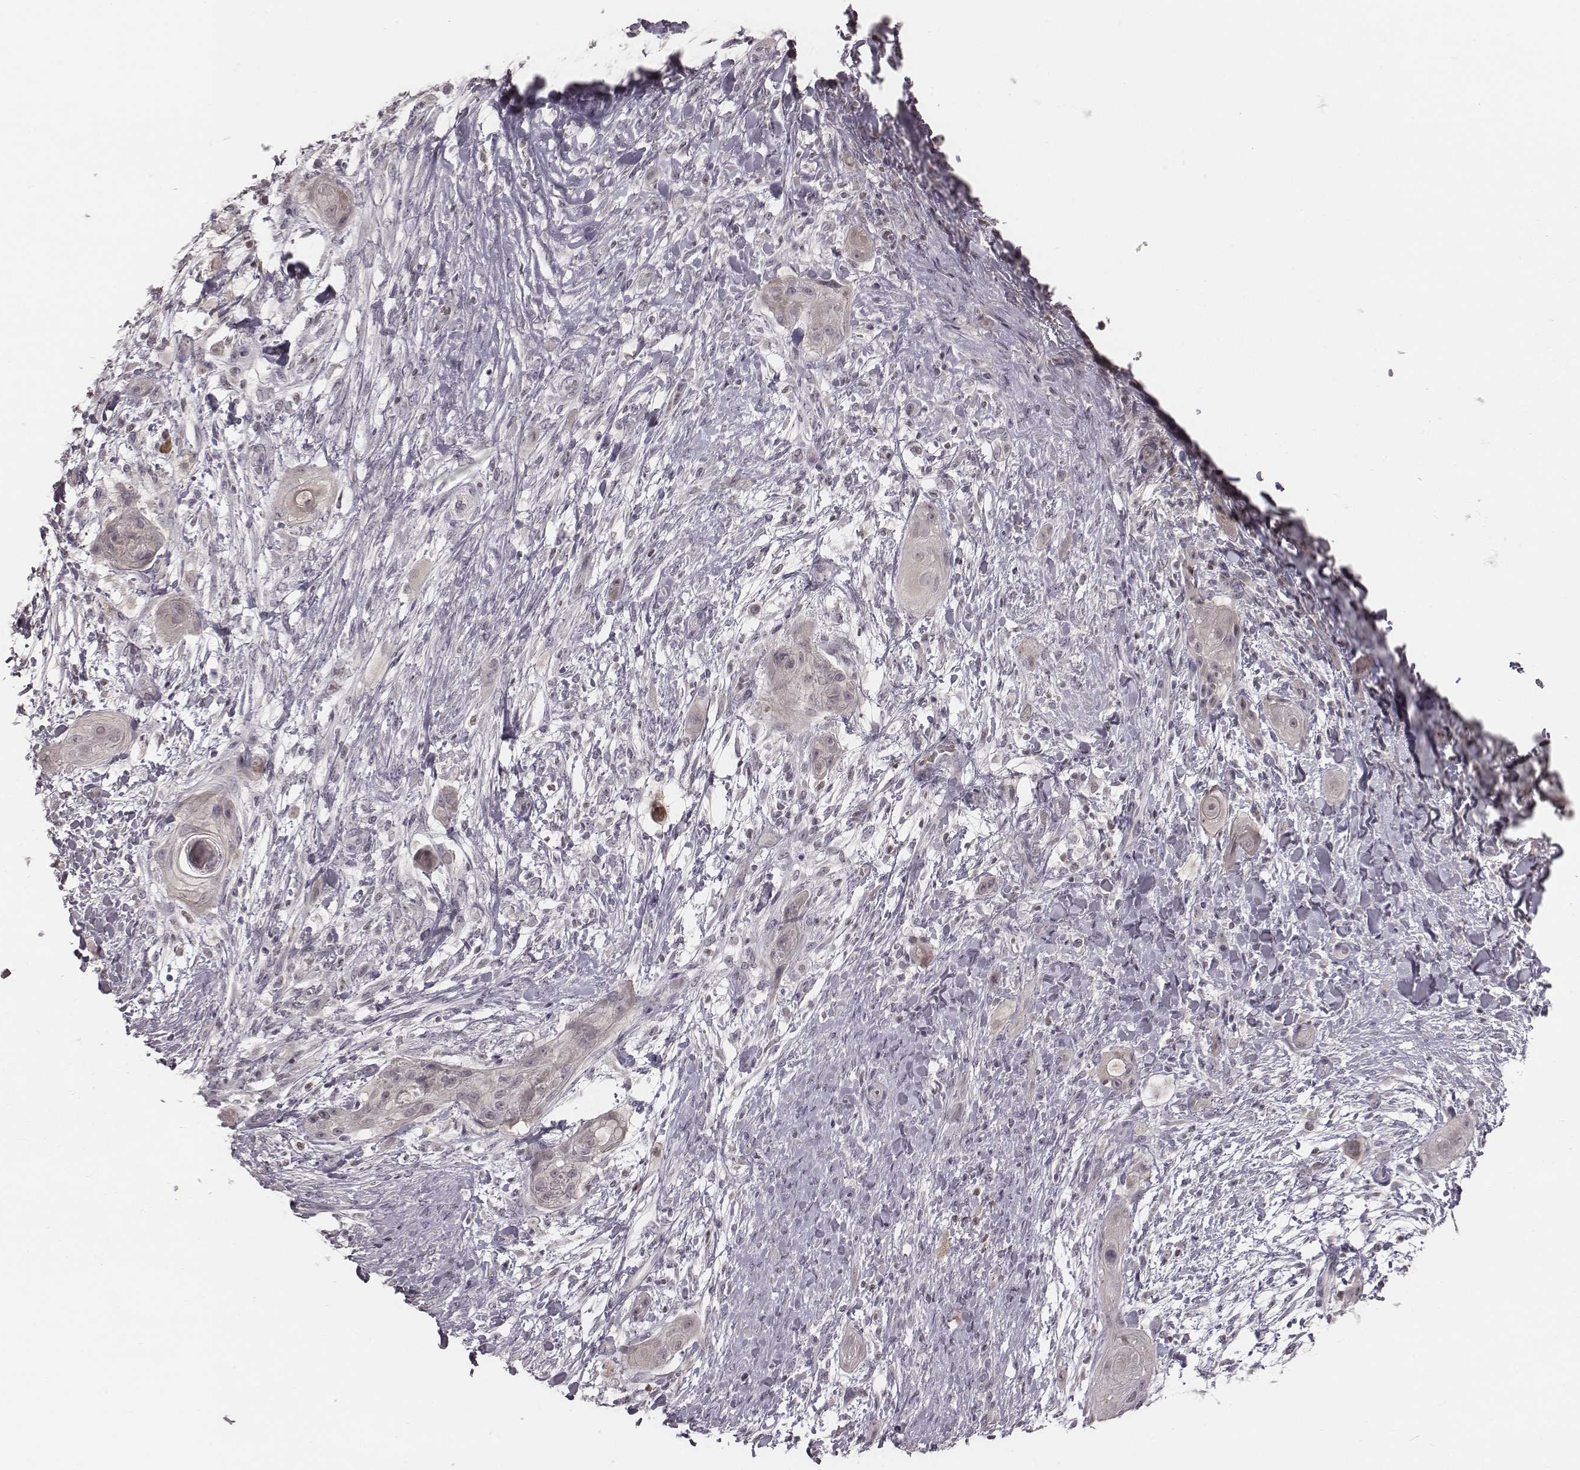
{"staining": {"intensity": "negative", "quantity": "none", "location": "none"}, "tissue": "skin cancer", "cell_type": "Tumor cells", "image_type": "cancer", "snomed": [{"axis": "morphology", "description": "Squamous cell carcinoma, NOS"}, {"axis": "topography", "description": "Skin"}], "caption": "This micrograph is of squamous cell carcinoma (skin) stained with immunohistochemistry (IHC) to label a protein in brown with the nuclei are counter-stained blue. There is no positivity in tumor cells.", "gene": "IQCG", "patient": {"sex": "male", "age": 62}}